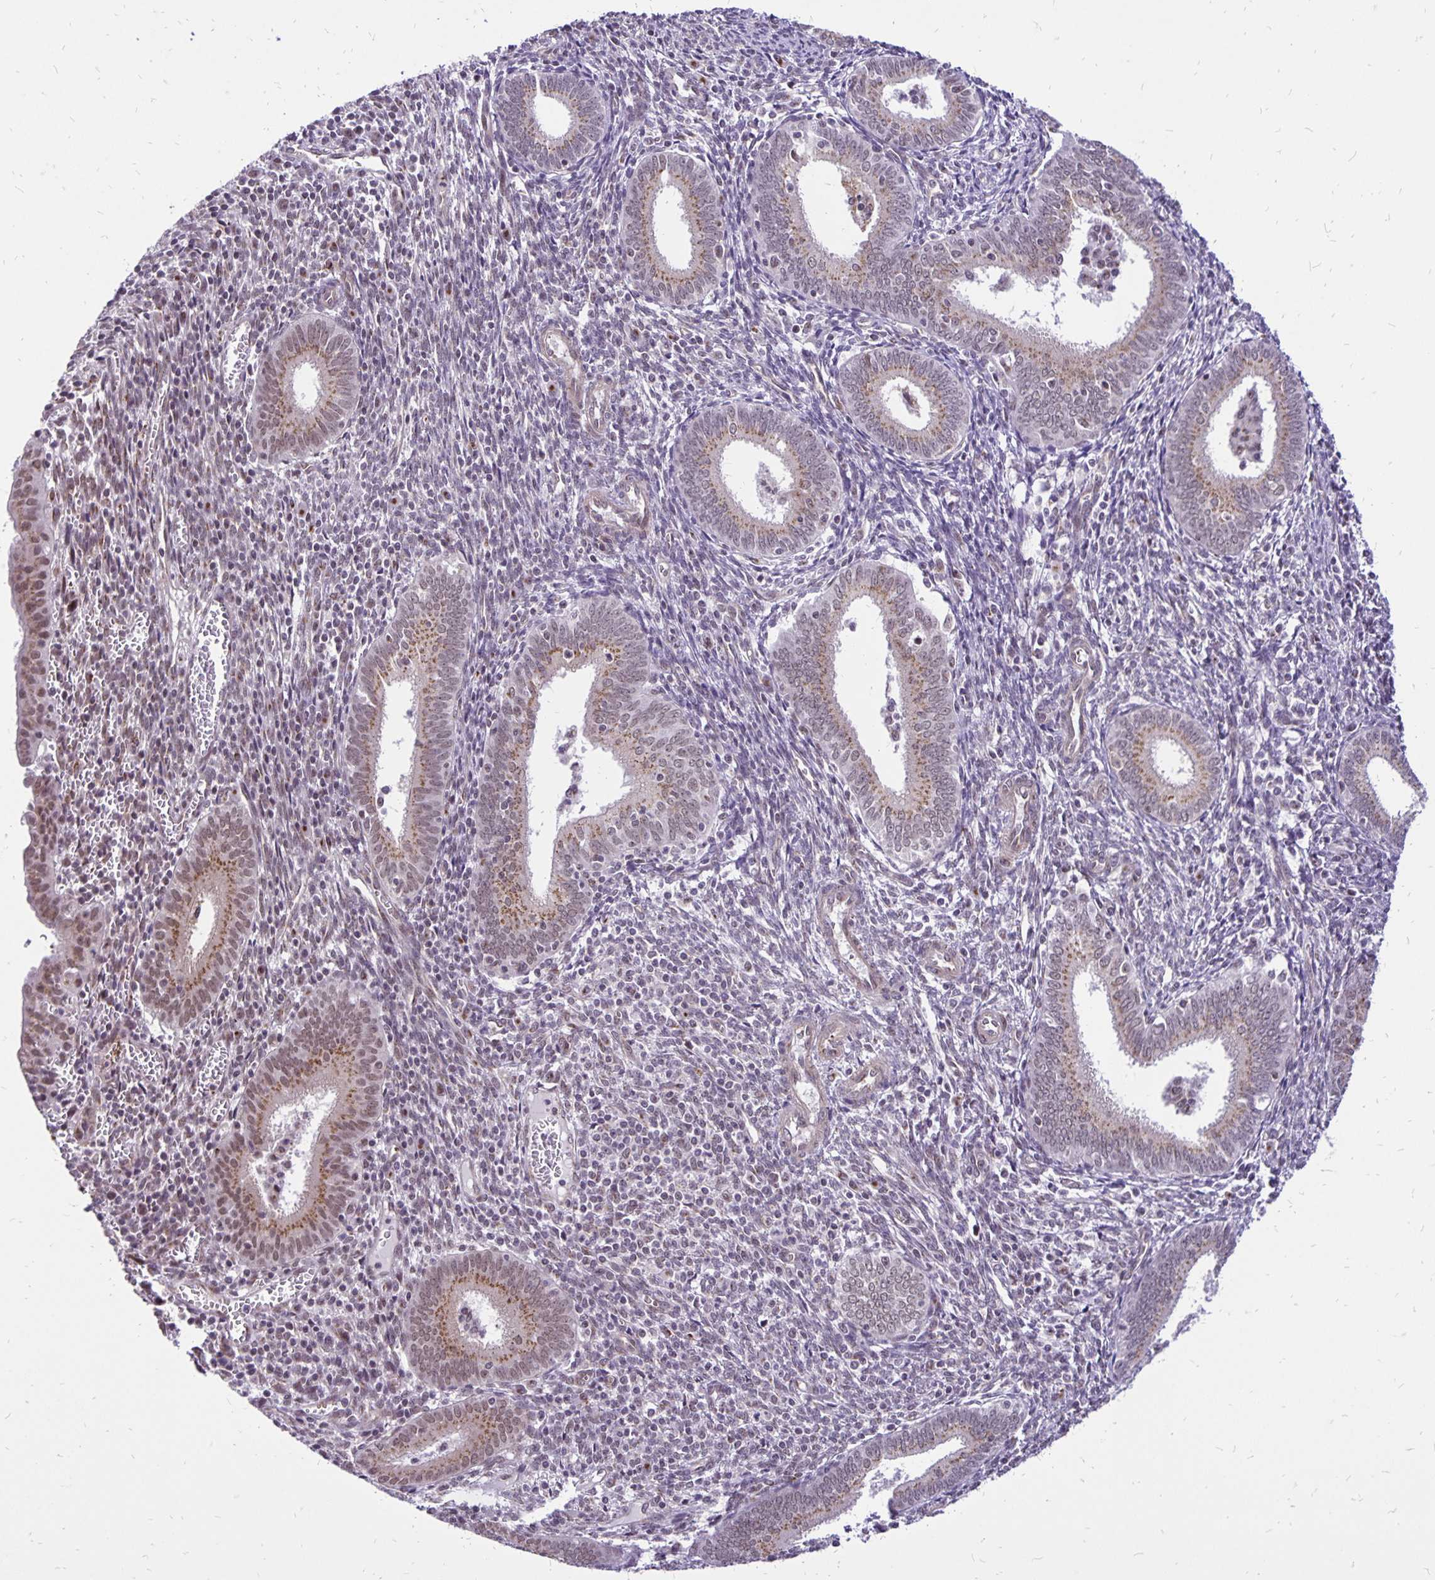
{"staining": {"intensity": "negative", "quantity": "none", "location": "none"}, "tissue": "endometrium", "cell_type": "Cells in endometrial stroma", "image_type": "normal", "snomed": [{"axis": "morphology", "description": "Normal tissue, NOS"}, {"axis": "topography", "description": "Endometrium"}], "caption": "Endometrium stained for a protein using immunohistochemistry shows no positivity cells in endometrial stroma.", "gene": "GOLGA5", "patient": {"sex": "female", "age": 41}}